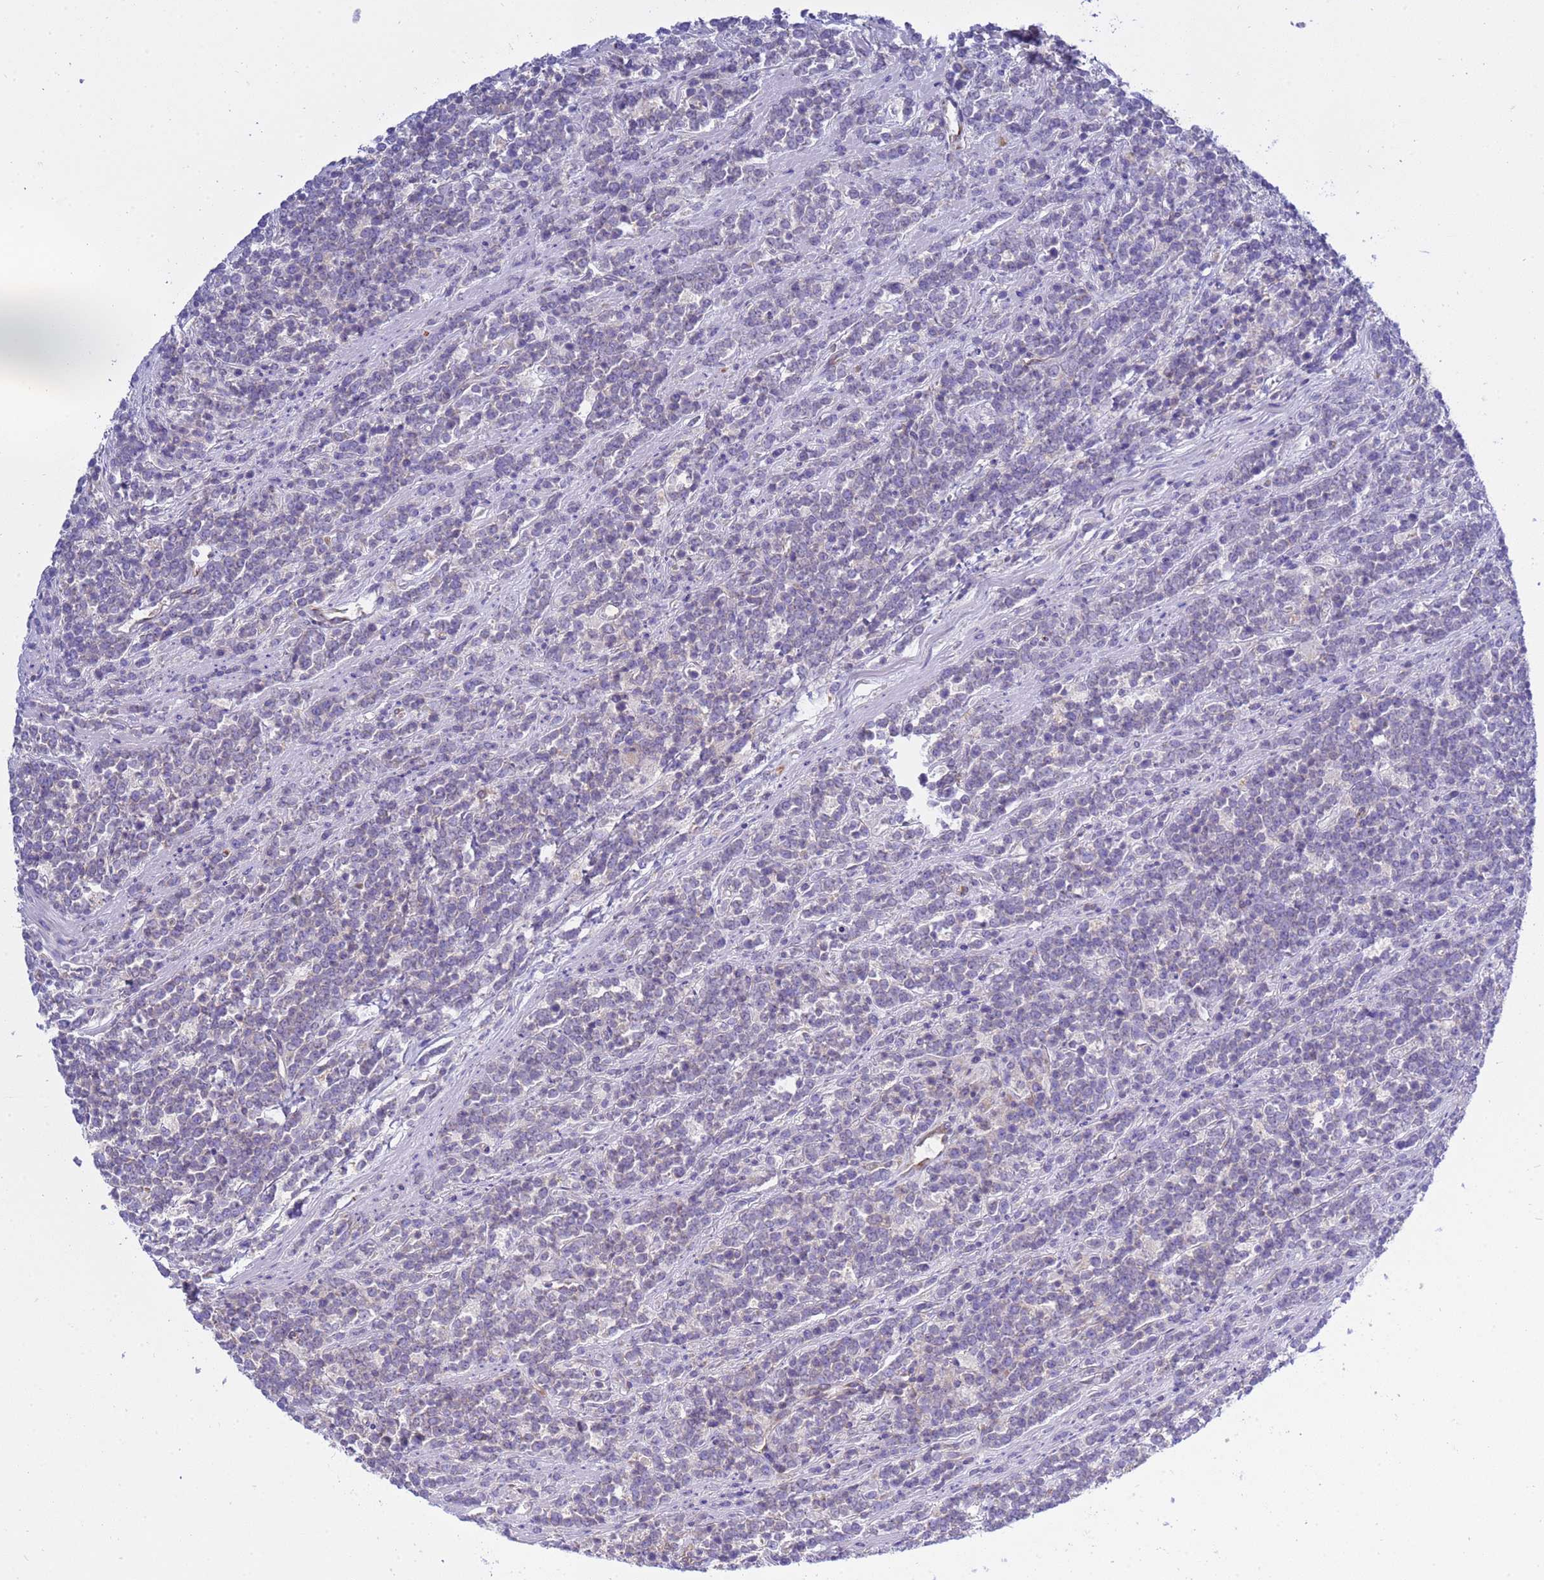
{"staining": {"intensity": "weak", "quantity": "<25%", "location": "cytoplasmic/membranous"}, "tissue": "lymphoma", "cell_type": "Tumor cells", "image_type": "cancer", "snomed": [{"axis": "morphology", "description": "Malignant lymphoma, non-Hodgkin's type, High grade"}, {"axis": "topography", "description": "Small intestine"}, {"axis": "topography", "description": "Colon"}], "caption": "DAB immunohistochemical staining of human lymphoma exhibits no significant positivity in tumor cells.", "gene": "ANAPC1", "patient": {"sex": "male", "age": 8}}